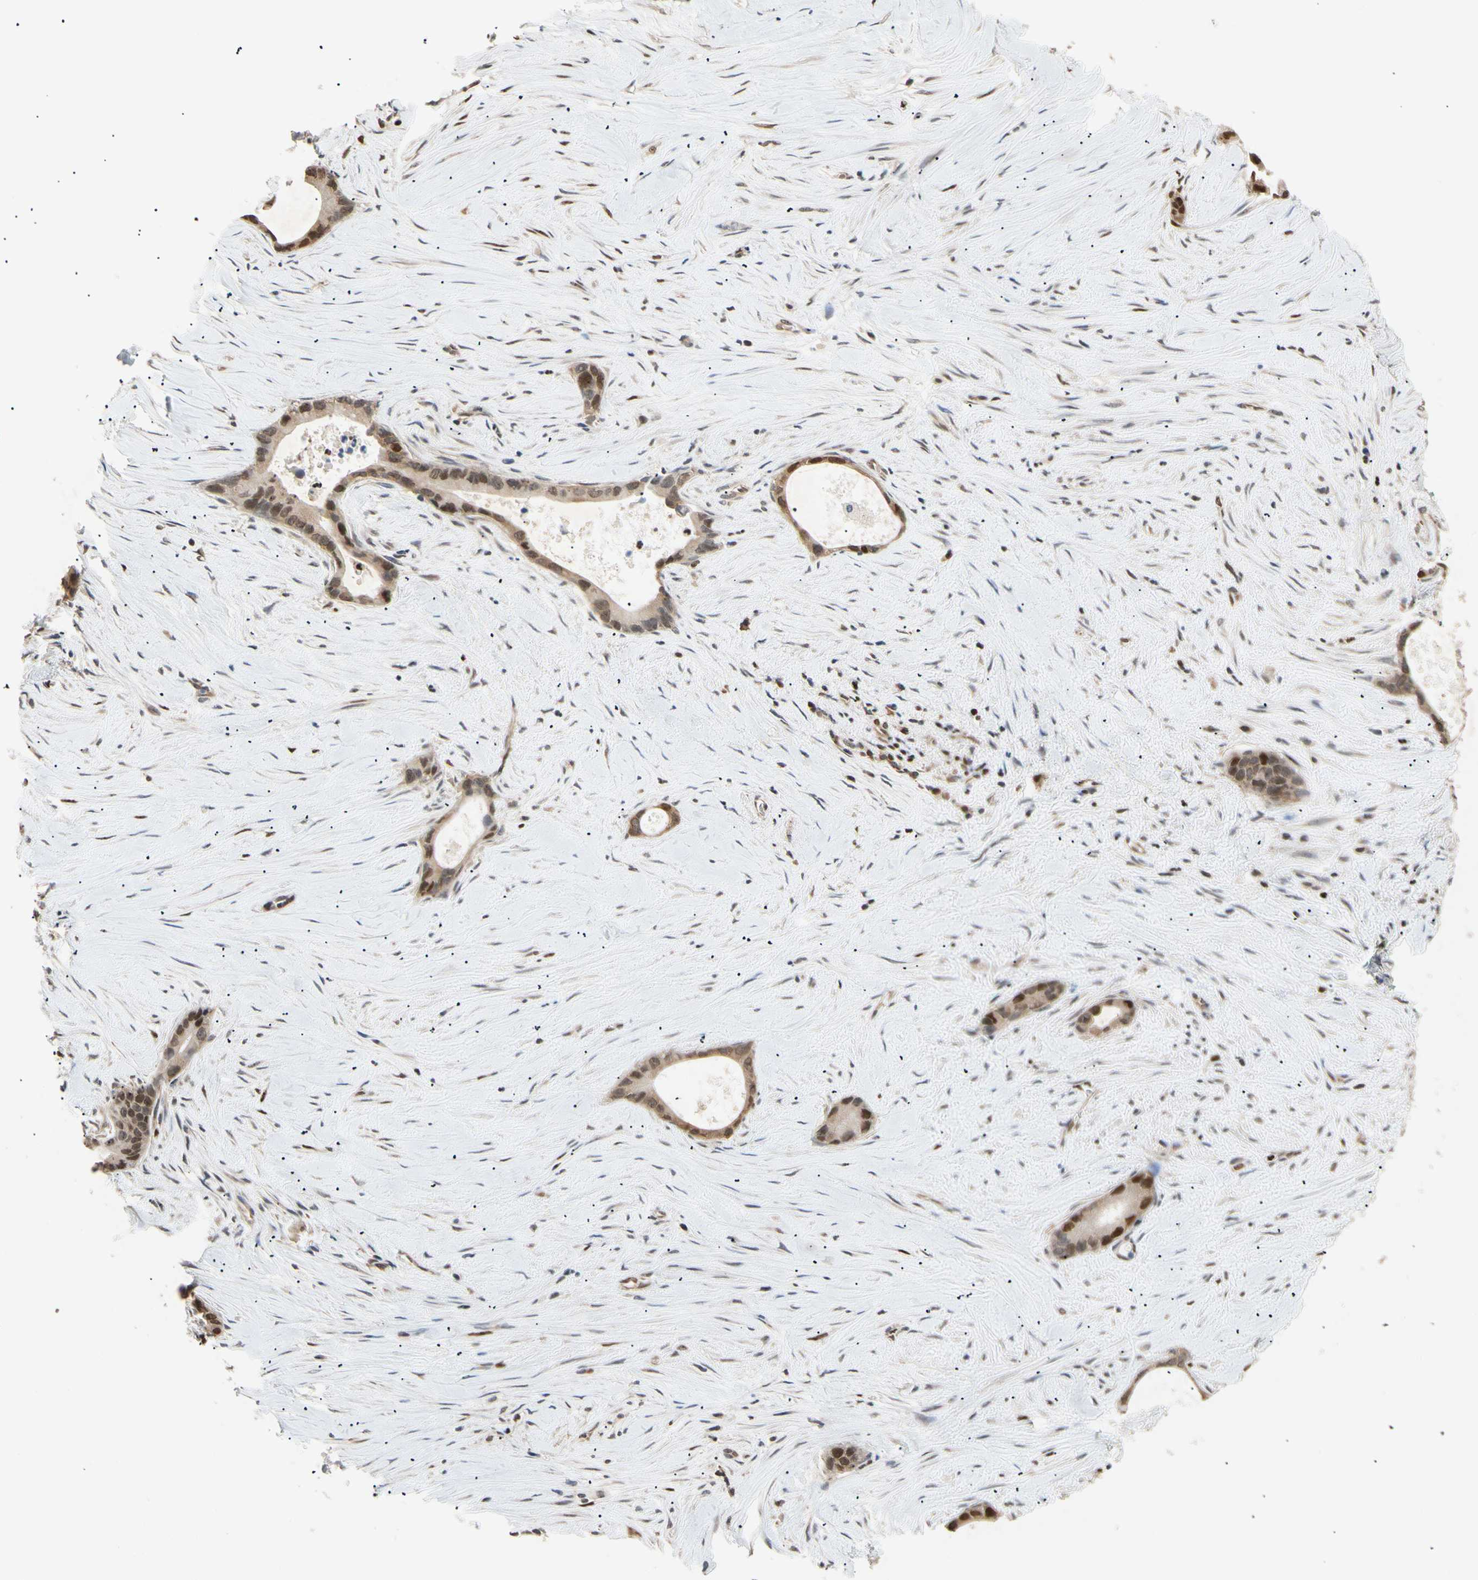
{"staining": {"intensity": "moderate", "quantity": ">75%", "location": "cytoplasmic/membranous,nuclear"}, "tissue": "liver cancer", "cell_type": "Tumor cells", "image_type": "cancer", "snomed": [{"axis": "morphology", "description": "Cholangiocarcinoma"}, {"axis": "topography", "description": "Liver"}], "caption": "Liver cancer tissue exhibits moderate cytoplasmic/membranous and nuclear expression in about >75% of tumor cells", "gene": "EIF1AX", "patient": {"sex": "female", "age": 55}}